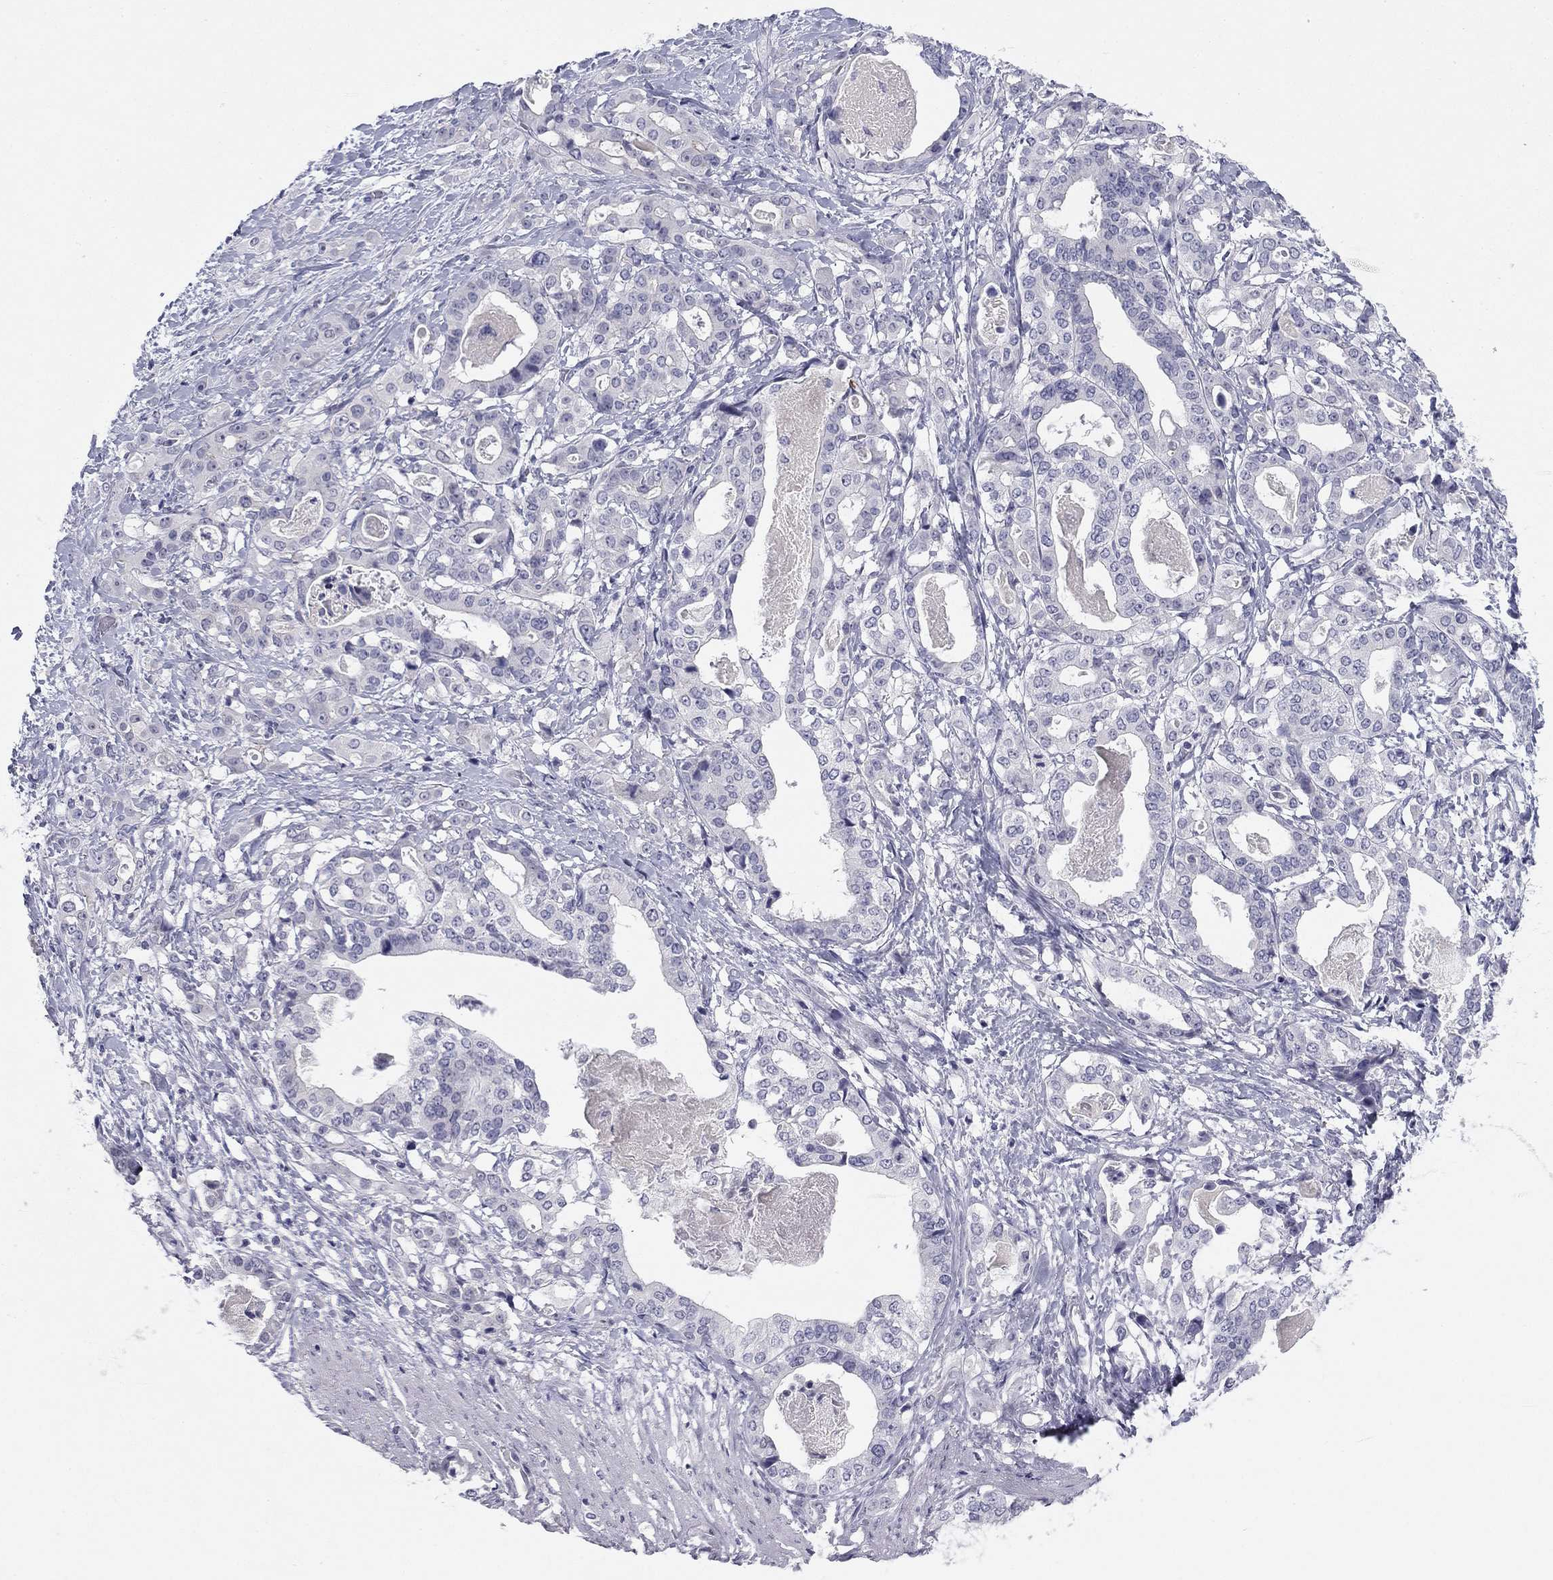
{"staining": {"intensity": "negative", "quantity": "none", "location": "none"}, "tissue": "stomach cancer", "cell_type": "Tumor cells", "image_type": "cancer", "snomed": [{"axis": "morphology", "description": "Adenocarcinoma, NOS"}, {"axis": "topography", "description": "Stomach"}], "caption": "This is an immunohistochemistry (IHC) histopathology image of human stomach cancer (adenocarcinoma). There is no expression in tumor cells.", "gene": "TFAP2B", "patient": {"sex": "male", "age": 48}}